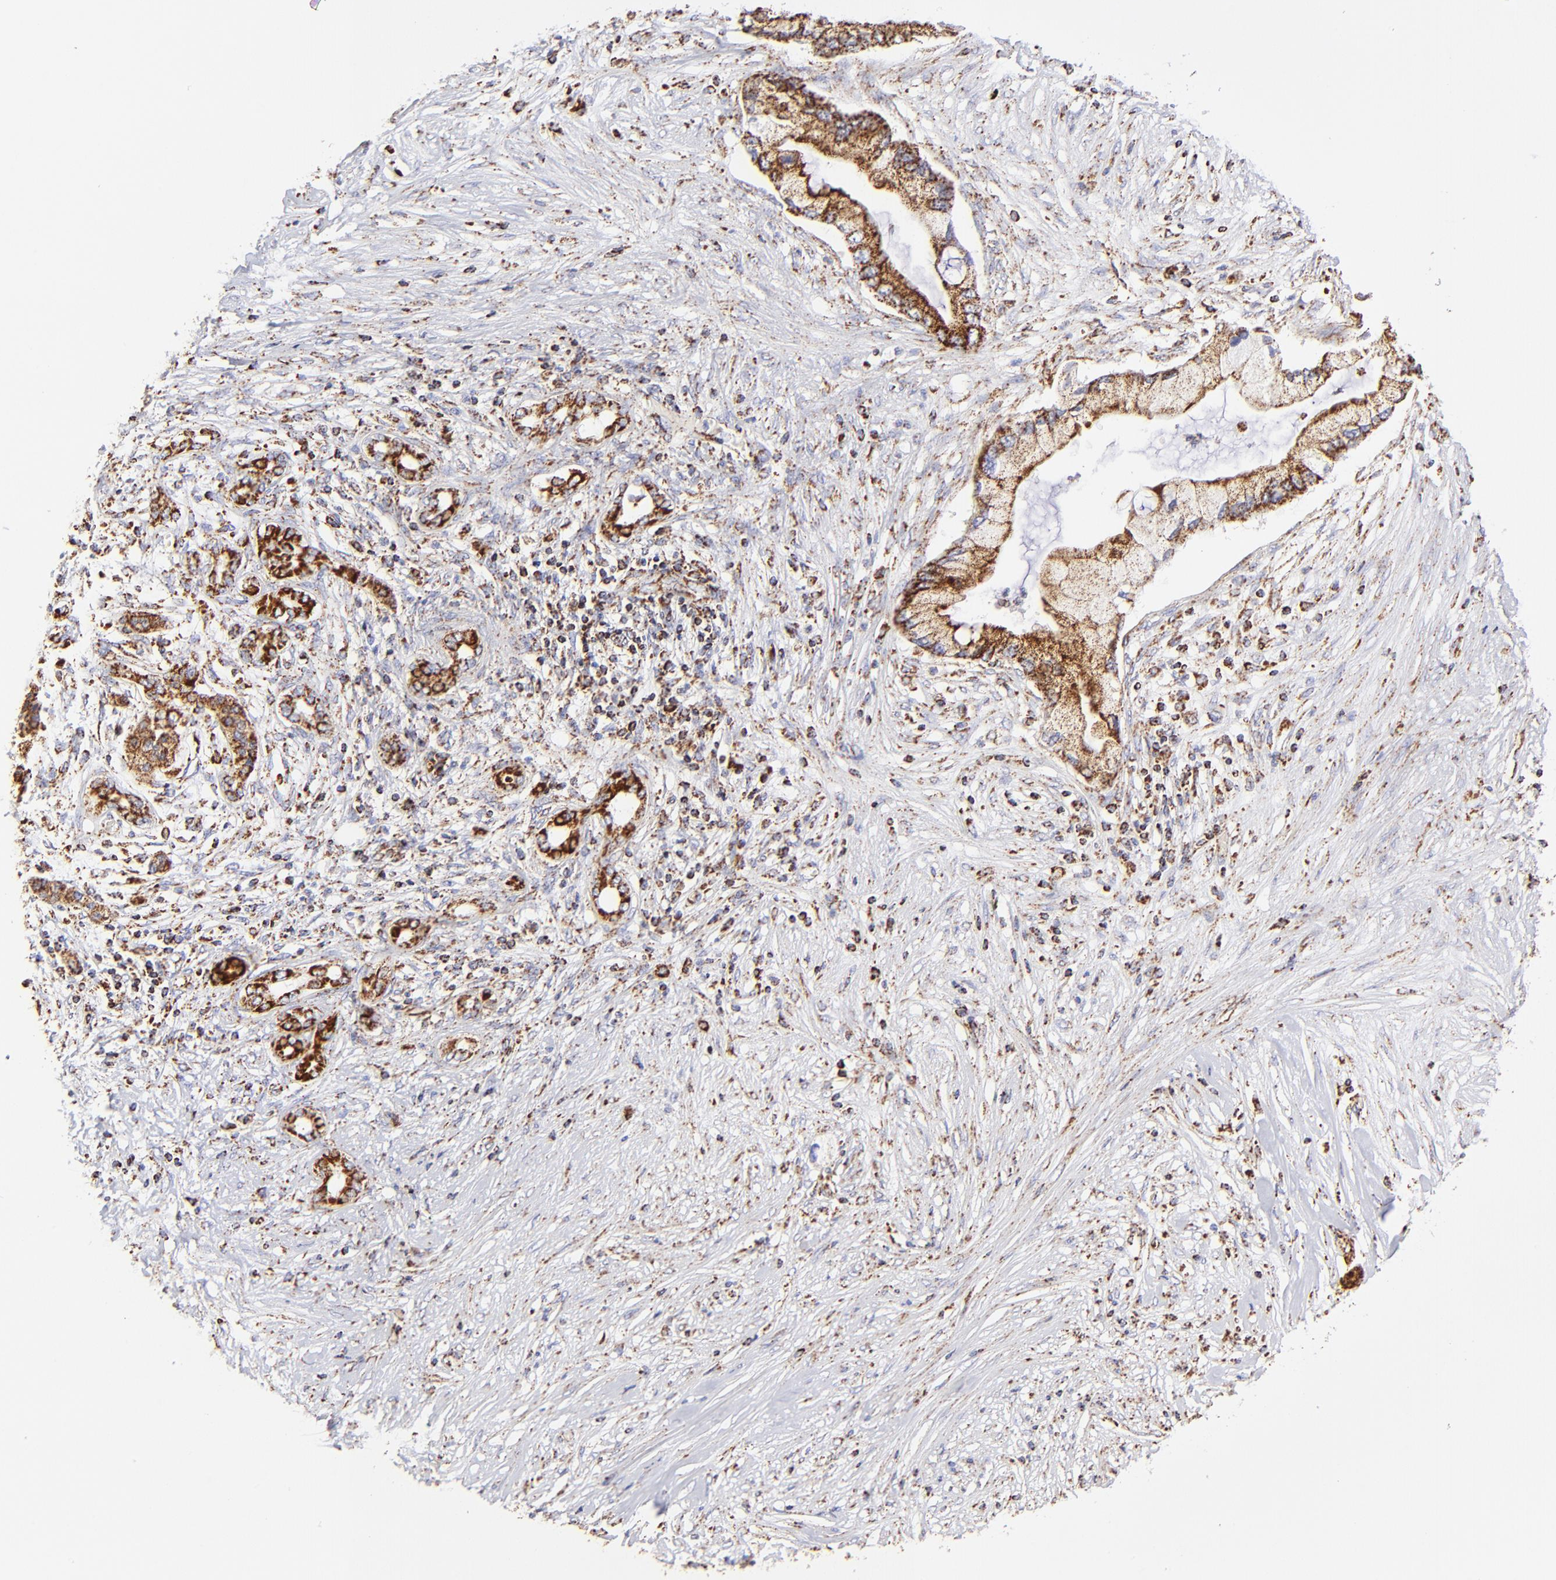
{"staining": {"intensity": "moderate", "quantity": ">75%", "location": "cytoplasmic/membranous"}, "tissue": "pancreatic cancer", "cell_type": "Tumor cells", "image_type": "cancer", "snomed": [{"axis": "morphology", "description": "Adenocarcinoma, NOS"}, {"axis": "topography", "description": "Pancreas"}], "caption": "Pancreatic adenocarcinoma stained with DAB (3,3'-diaminobenzidine) immunohistochemistry (IHC) exhibits medium levels of moderate cytoplasmic/membranous positivity in about >75% of tumor cells.", "gene": "ECH1", "patient": {"sex": "female", "age": 59}}